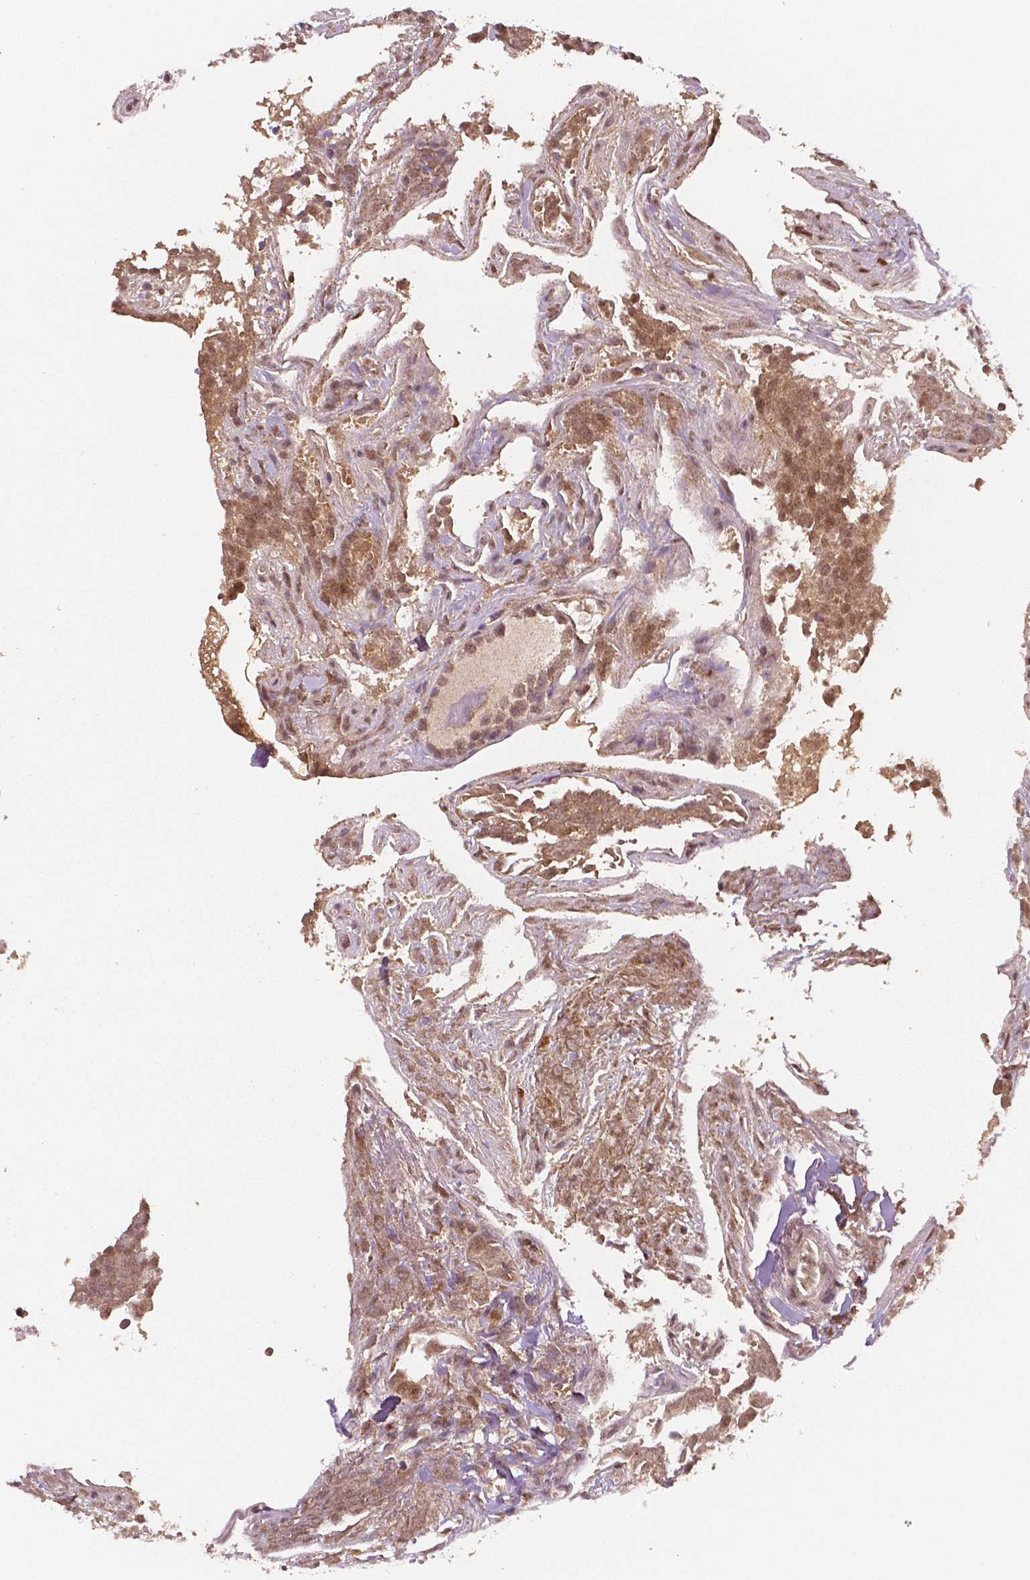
{"staining": {"intensity": "moderate", "quantity": ">75%", "location": "cytoplasmic/membranous"}, "tissue": "thyroid cancer", "cell_type": "Tumor cells", "image_type": "cancer", "snomed": [{"axis": "morphology", "description": "Papillary adenocarcinoma, NOS"}, {"axis": "topography", "description": "Thyroid gland"}], "caption": "This histopathology image displays immunohistochemistry staining of human papillary adenocarcinoma (thyroid), with medium moderate cytoplasmic/membranous positivity in about >75% of tumor cells.", "gene": "STAT3", "patient": {"sex": "female", "age": 37}}